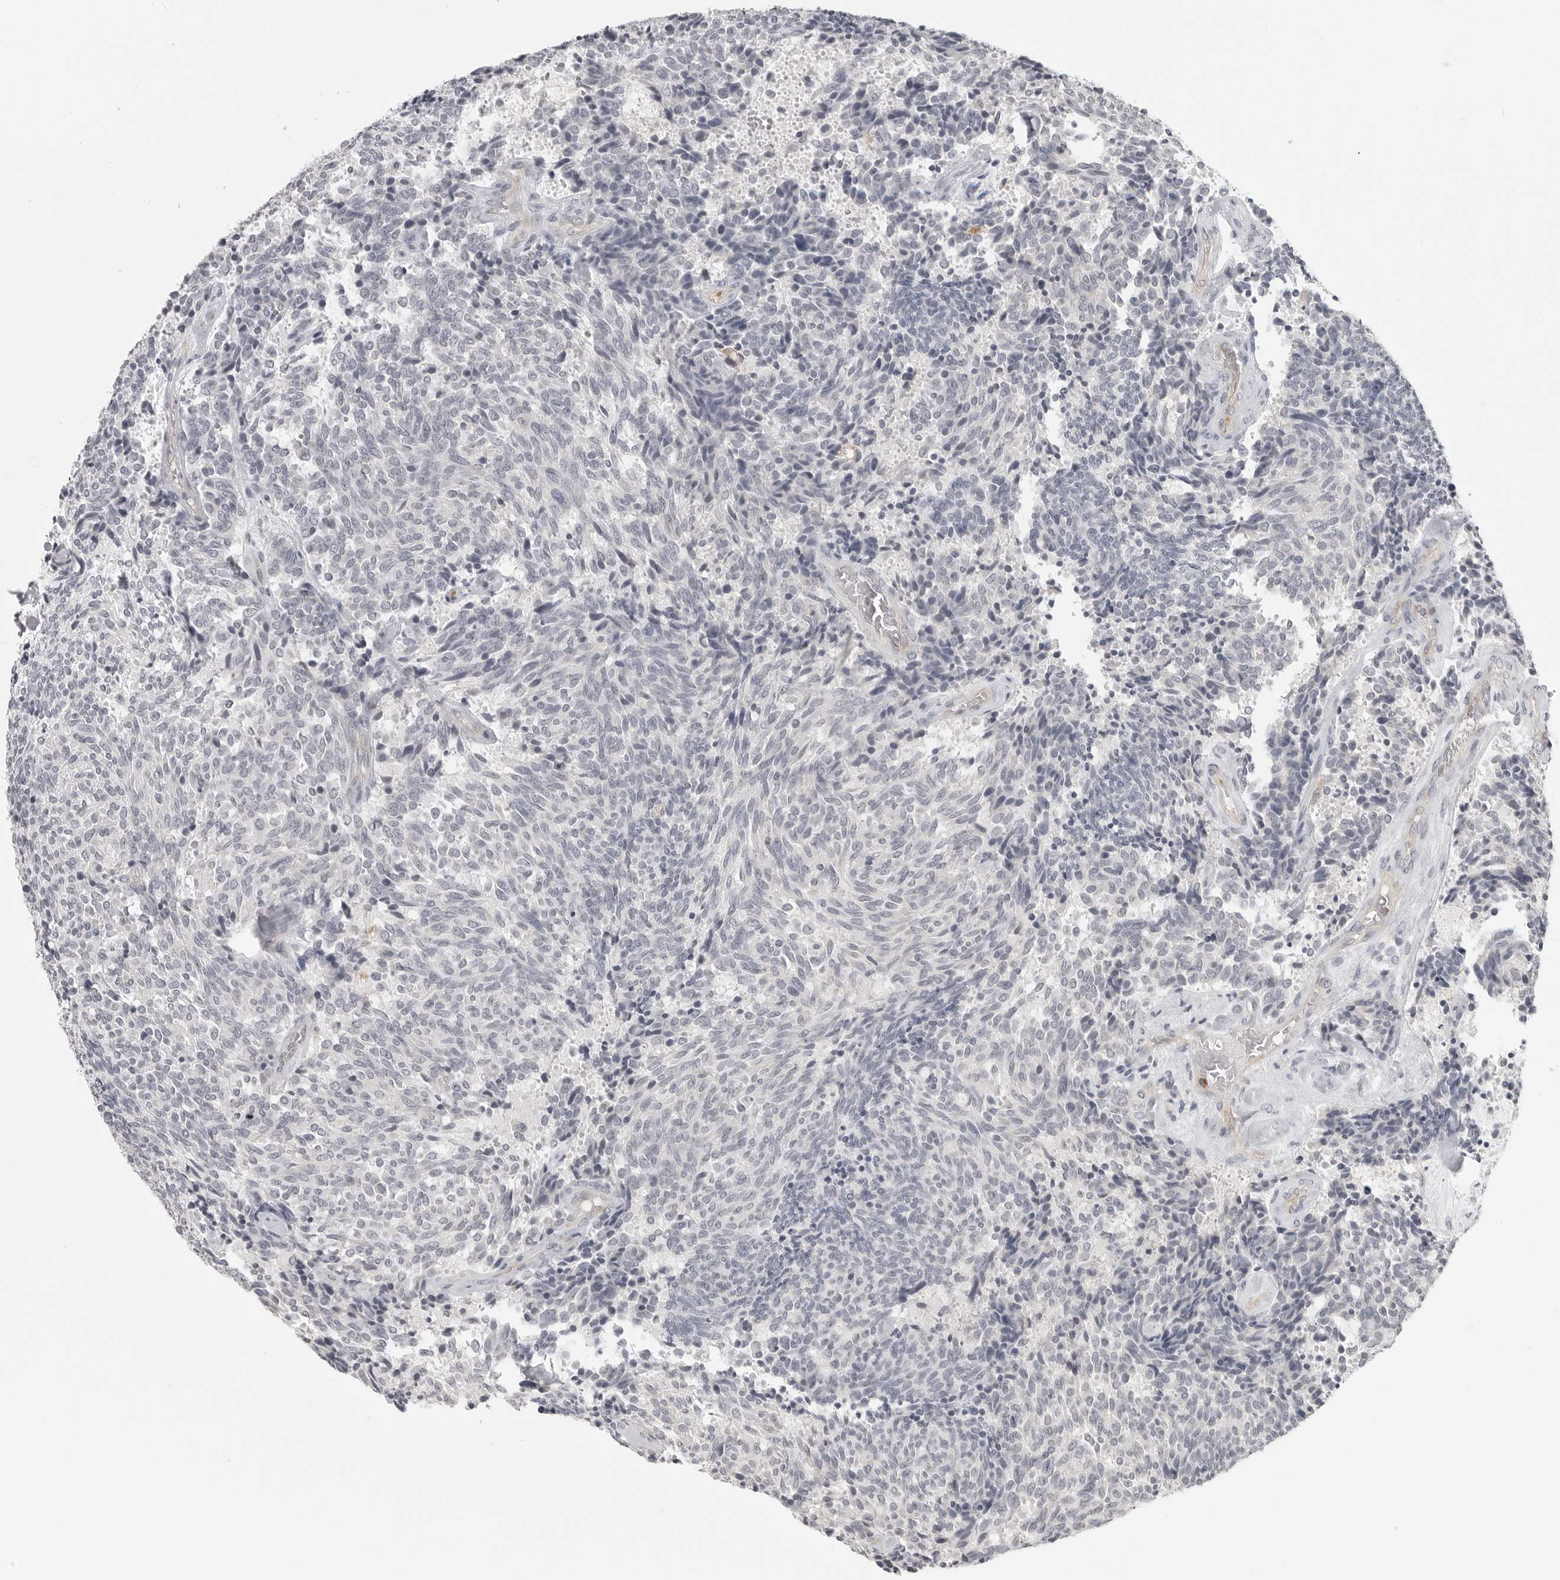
{"staining": {"intensity": "negative", "quantity": "none", "location": "none"}, "tissue": "carcinoid", "cell_type": "Tumor cells", "image_type": "cancer", "snomed": [{"axis": "morphology", "description": "Carcinoid, malignant, NOS"}, {"axis": "topography", "description": "Pancreas"}], "caption": "Photomicrograph shows no protein staining in tumor cells of malignant carcinoid tissue.", "gene": "IFNGR1", "patient": {"sex": "female", "age": 54}}